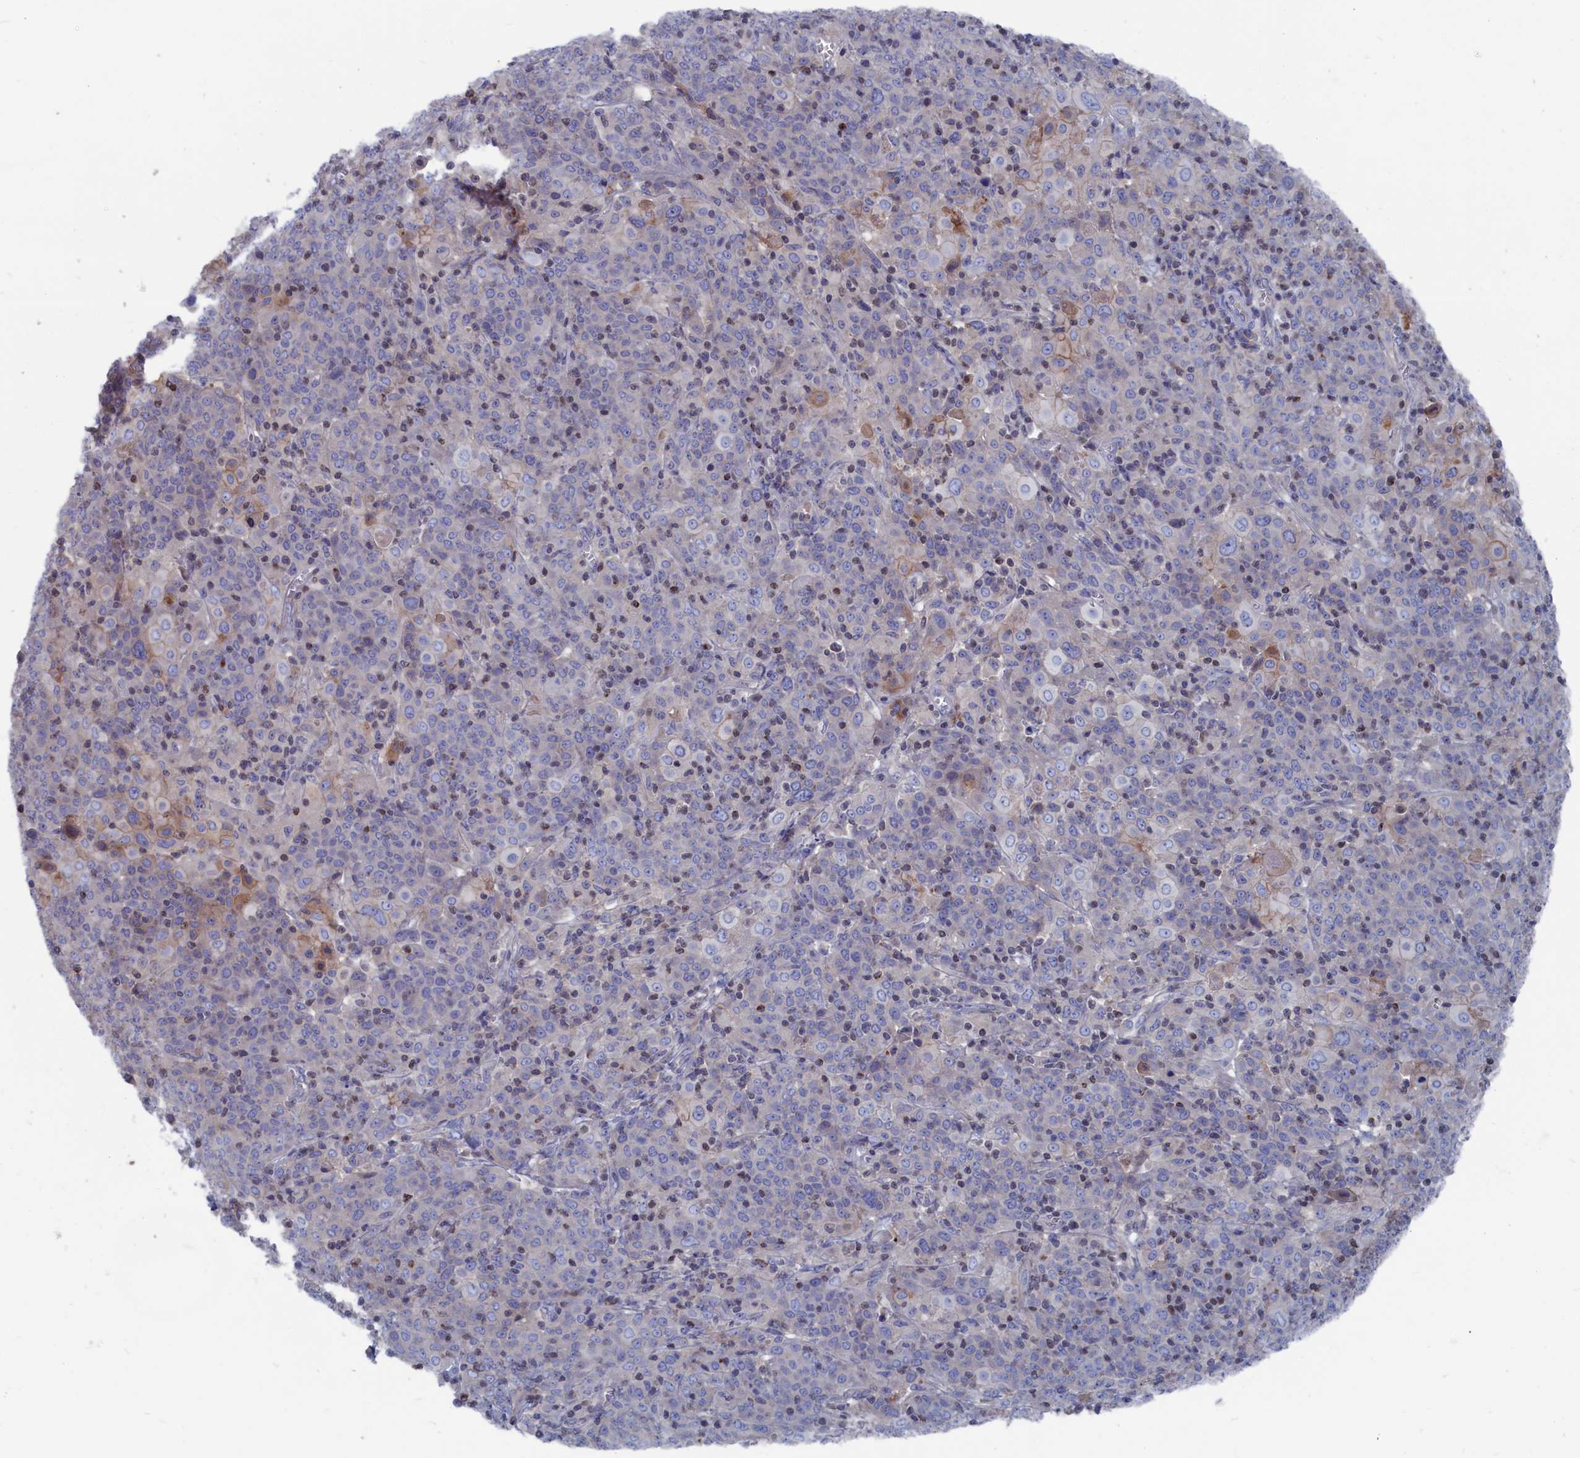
{"staining": {"intensity": "negative", "quantity": "none", "location": "none"}, "tissue": "cervical cancer", "cell_type": "Tumor cells", "image_type": "cancer", "snomed": [{"axis": "morphology", "description": "Squamous cell carcinoma, NOS"}, {"axis": "topography", "description": "Cervix"}], "caption": "Tumor cells show no significant protein staining in cervical squamous cell carcinoma.", "gene": "CEND1", "patient": {"sex": "female", "age": 67}}